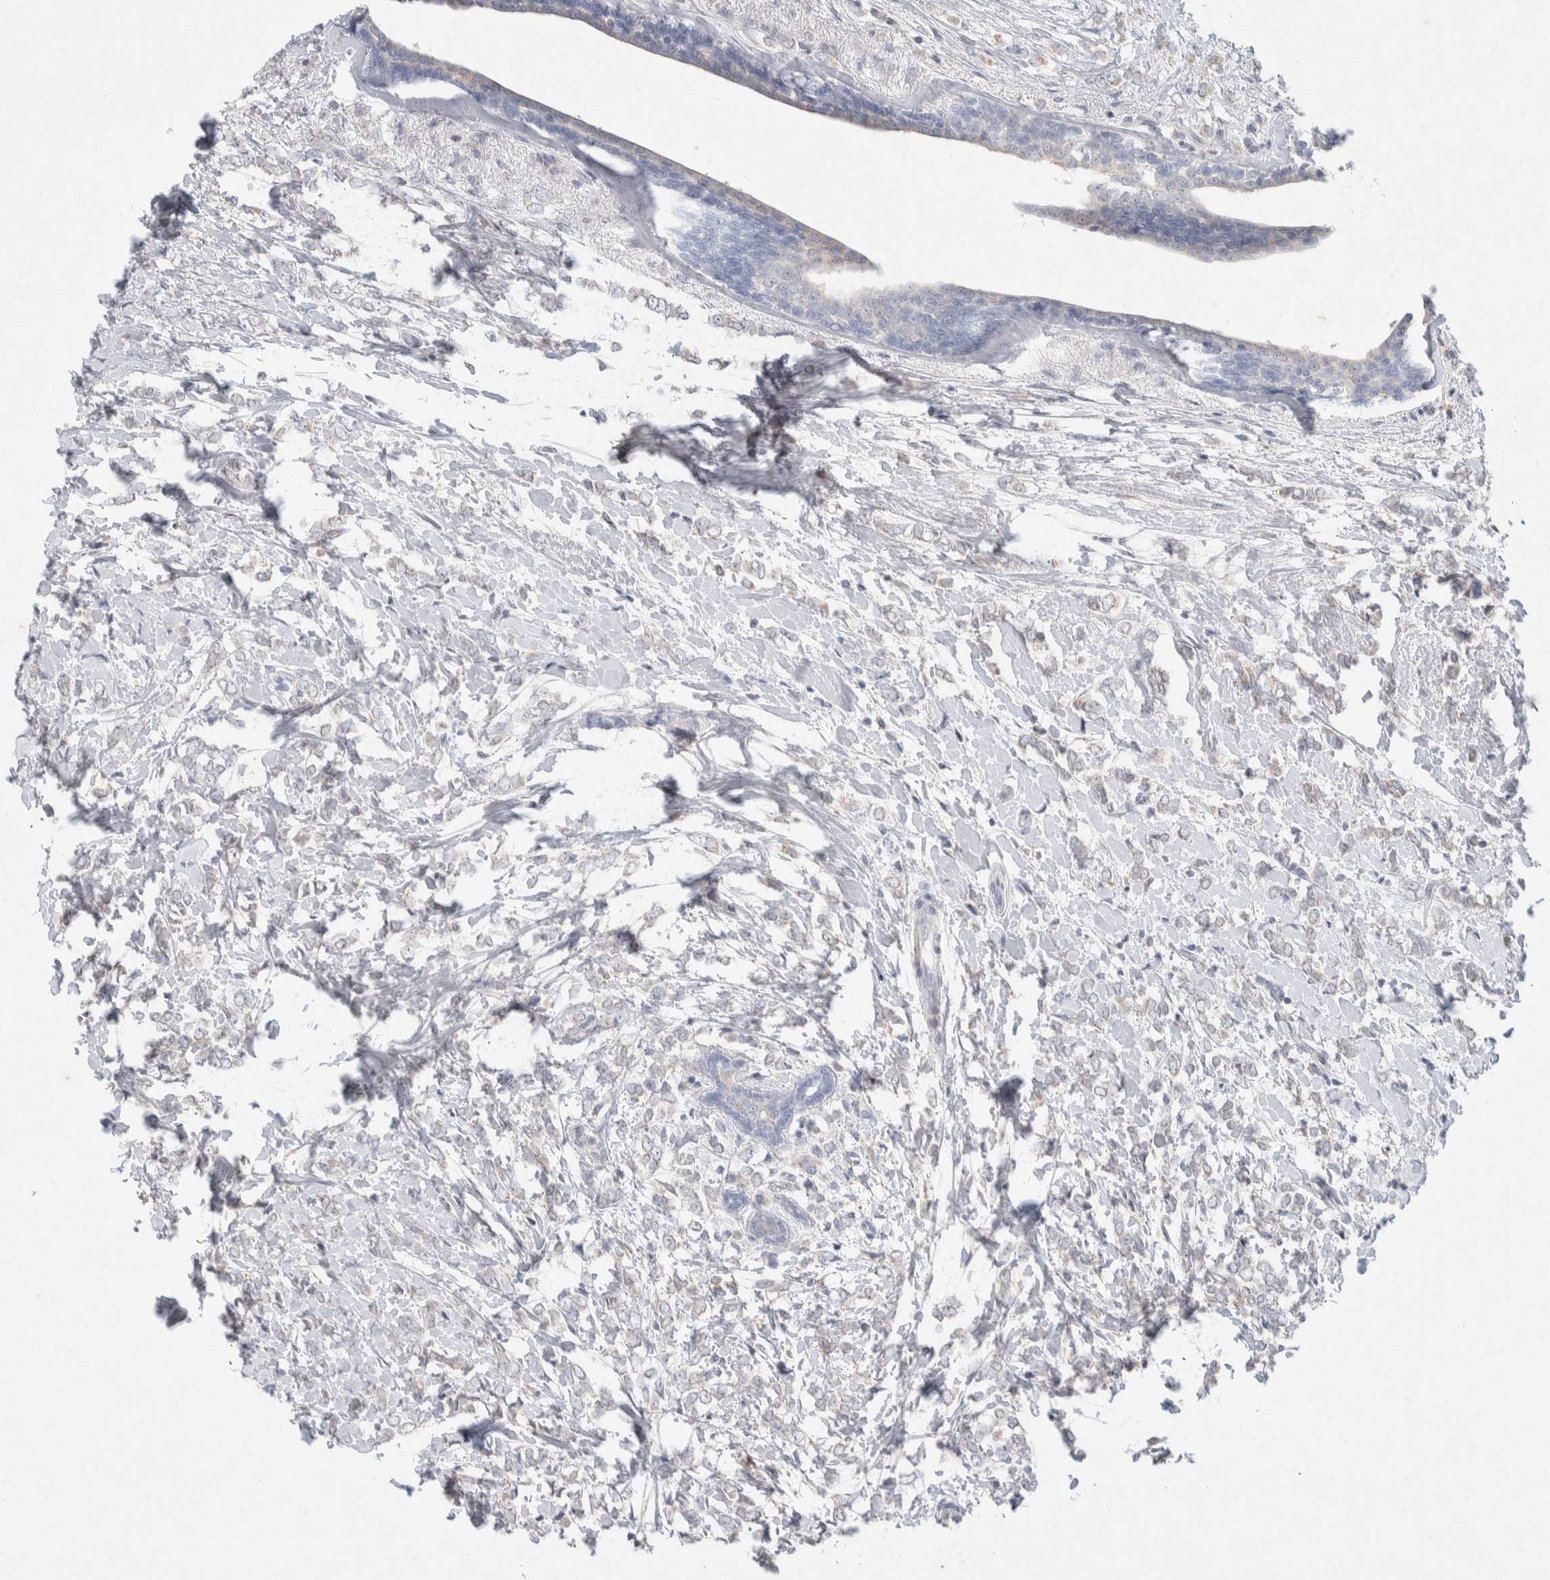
{"staining": {"intensity": "negative", "quantity": "none", "location": "none"}, "tissue": "breast cancer", "cell_type": "Tumor cells", "image_type": "cancer", "snomed": [{"axis": "morphology", "description": "Normal tissue, NOS"}, {"axis": "morphology", "description": "Lobular carcinoma"}, {"axis": "topography", "description": "Breast"}], "caption": "An image of human breast lobular carcinoma is negative for staining in tumor cells. (DAB (3,3'-diaminobenzidine) IHC with hematoxylin counter stain).", "gene": "CMTM4", "patient": {"sex": "female", "age": 47}}